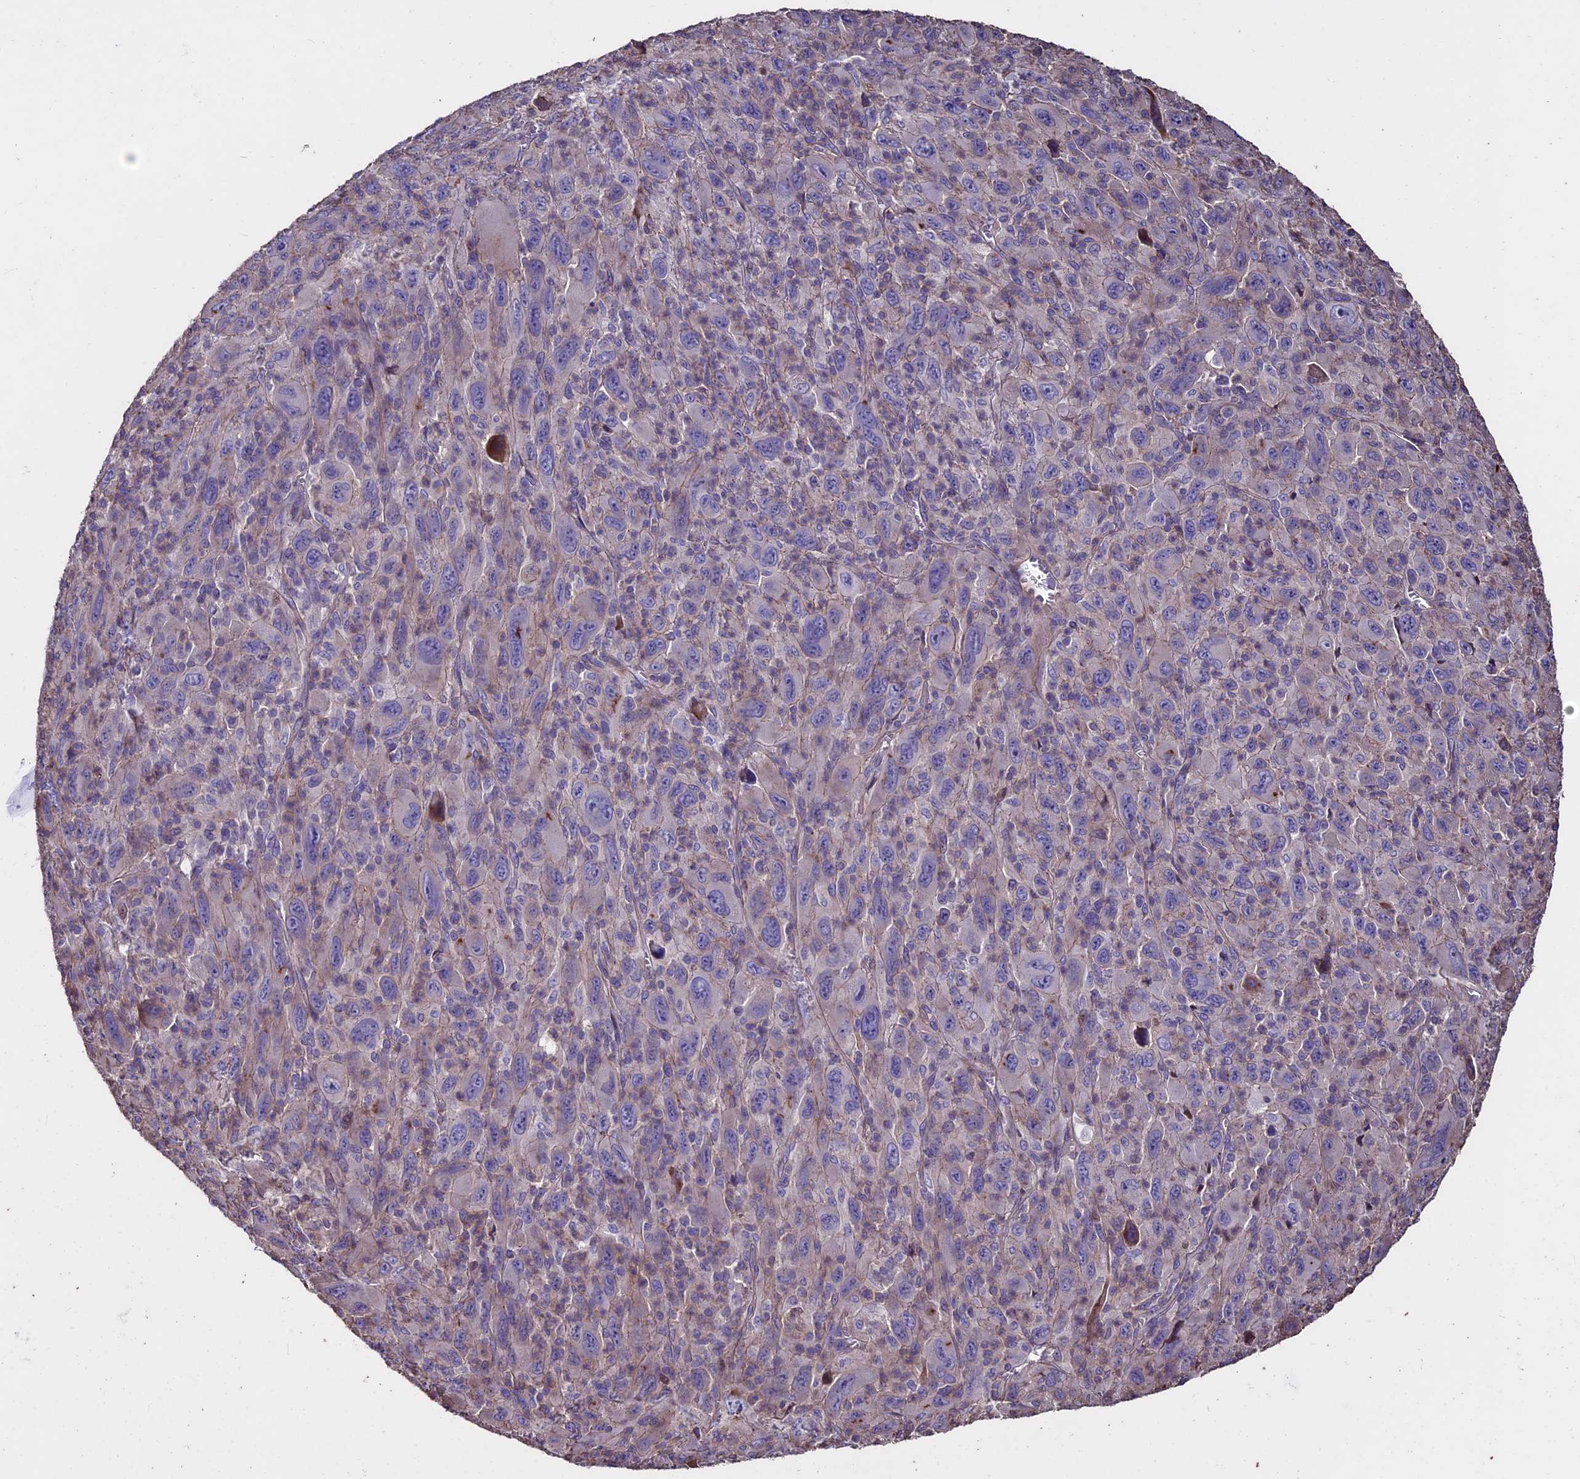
{"staining": {"intensity": "negative", "quantity": "none", "location": "none"}, "tissue": "melanoma", "cell_type": "Tumor cells", "image_type": "cancer", "snomed": [{"axis": "morphology", "description": "Malignant melanoma, Metastatic site"}, {"axis": "topography", "description": "Skin"}], "caption": "Micrograph shows no significant protein staining in tumor cells of malignant melanoma (metastatic site). Nuclei are stained in blue.", "gene": "USB1", "patient": {"sex": "female", "age": 56}}